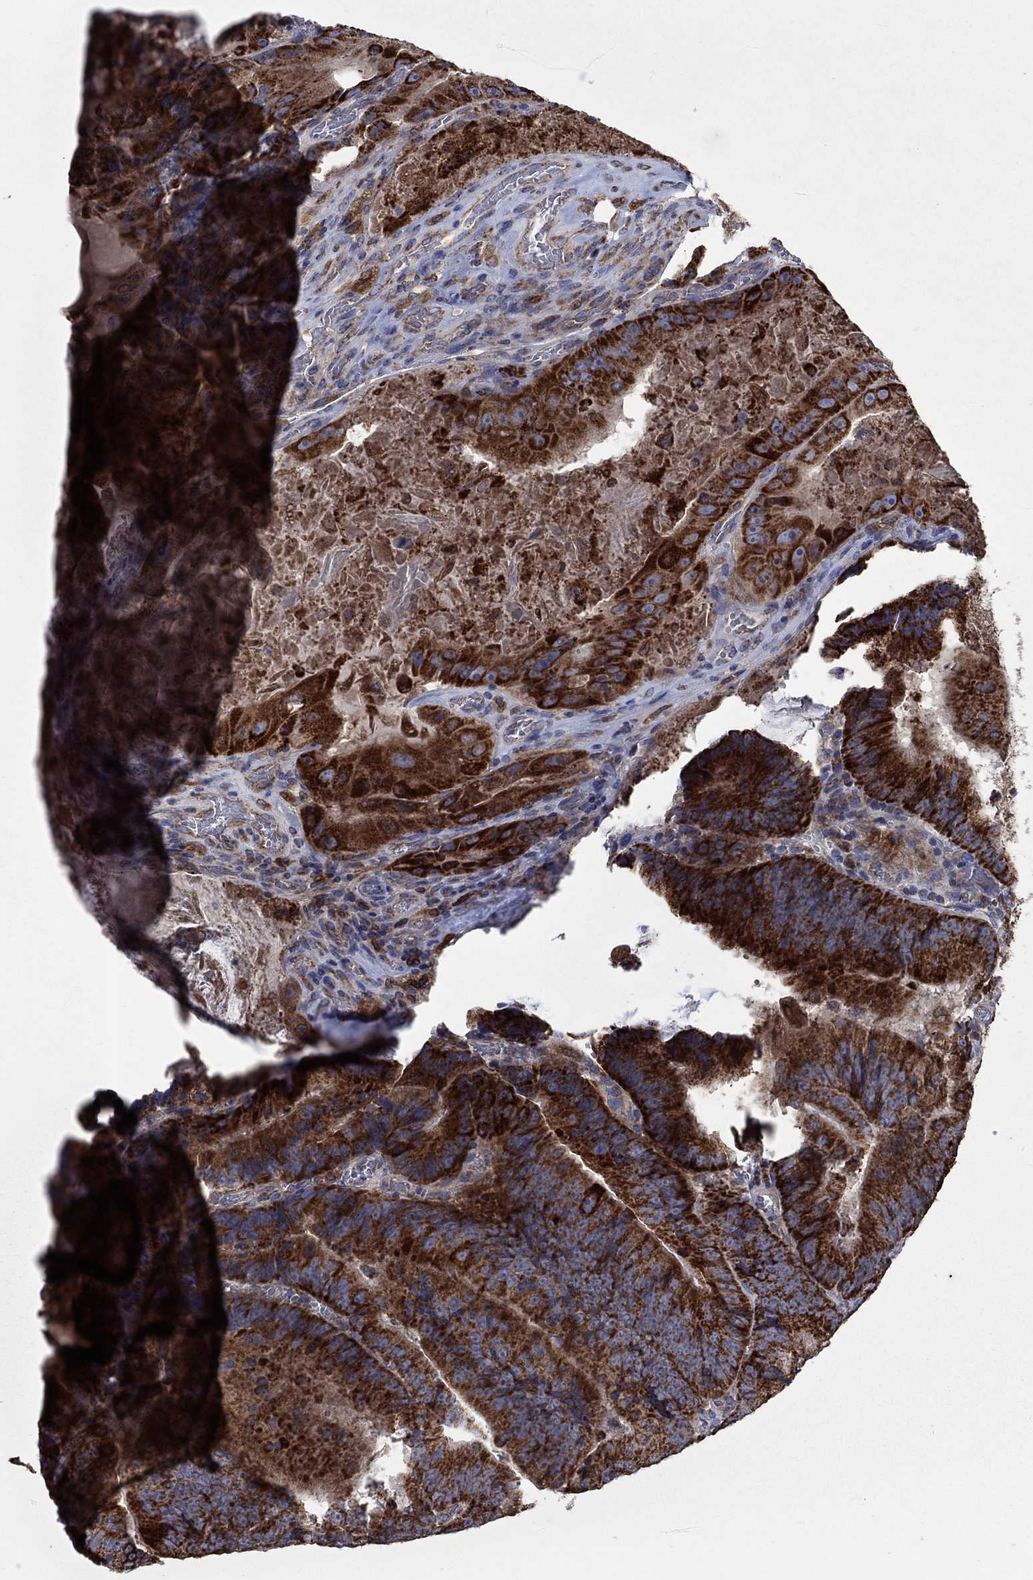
{"staining": {"intensity": "strong", "quantity": ">75%", "location": "cytoplasmic/membranous"}, "tissue": "colorectal cancer", "cell_type": "Tumor cells", "image_type": "cancer", "snomed": [{"axis": "morphology", "description": "Adenocarcinoma, NOS"}, {"axis": "topography", "description": "Colon"}], "caption": "Immunohistochemistry (DAB (3,3'-diaminobenzidine)) staining of human colorectal cancer shows strong cytoplasmic/membranous protein staining in approximately >75% of tumor cells.", "gene": "NCEH1", "patient": {"sex": "female", "age": 86}}